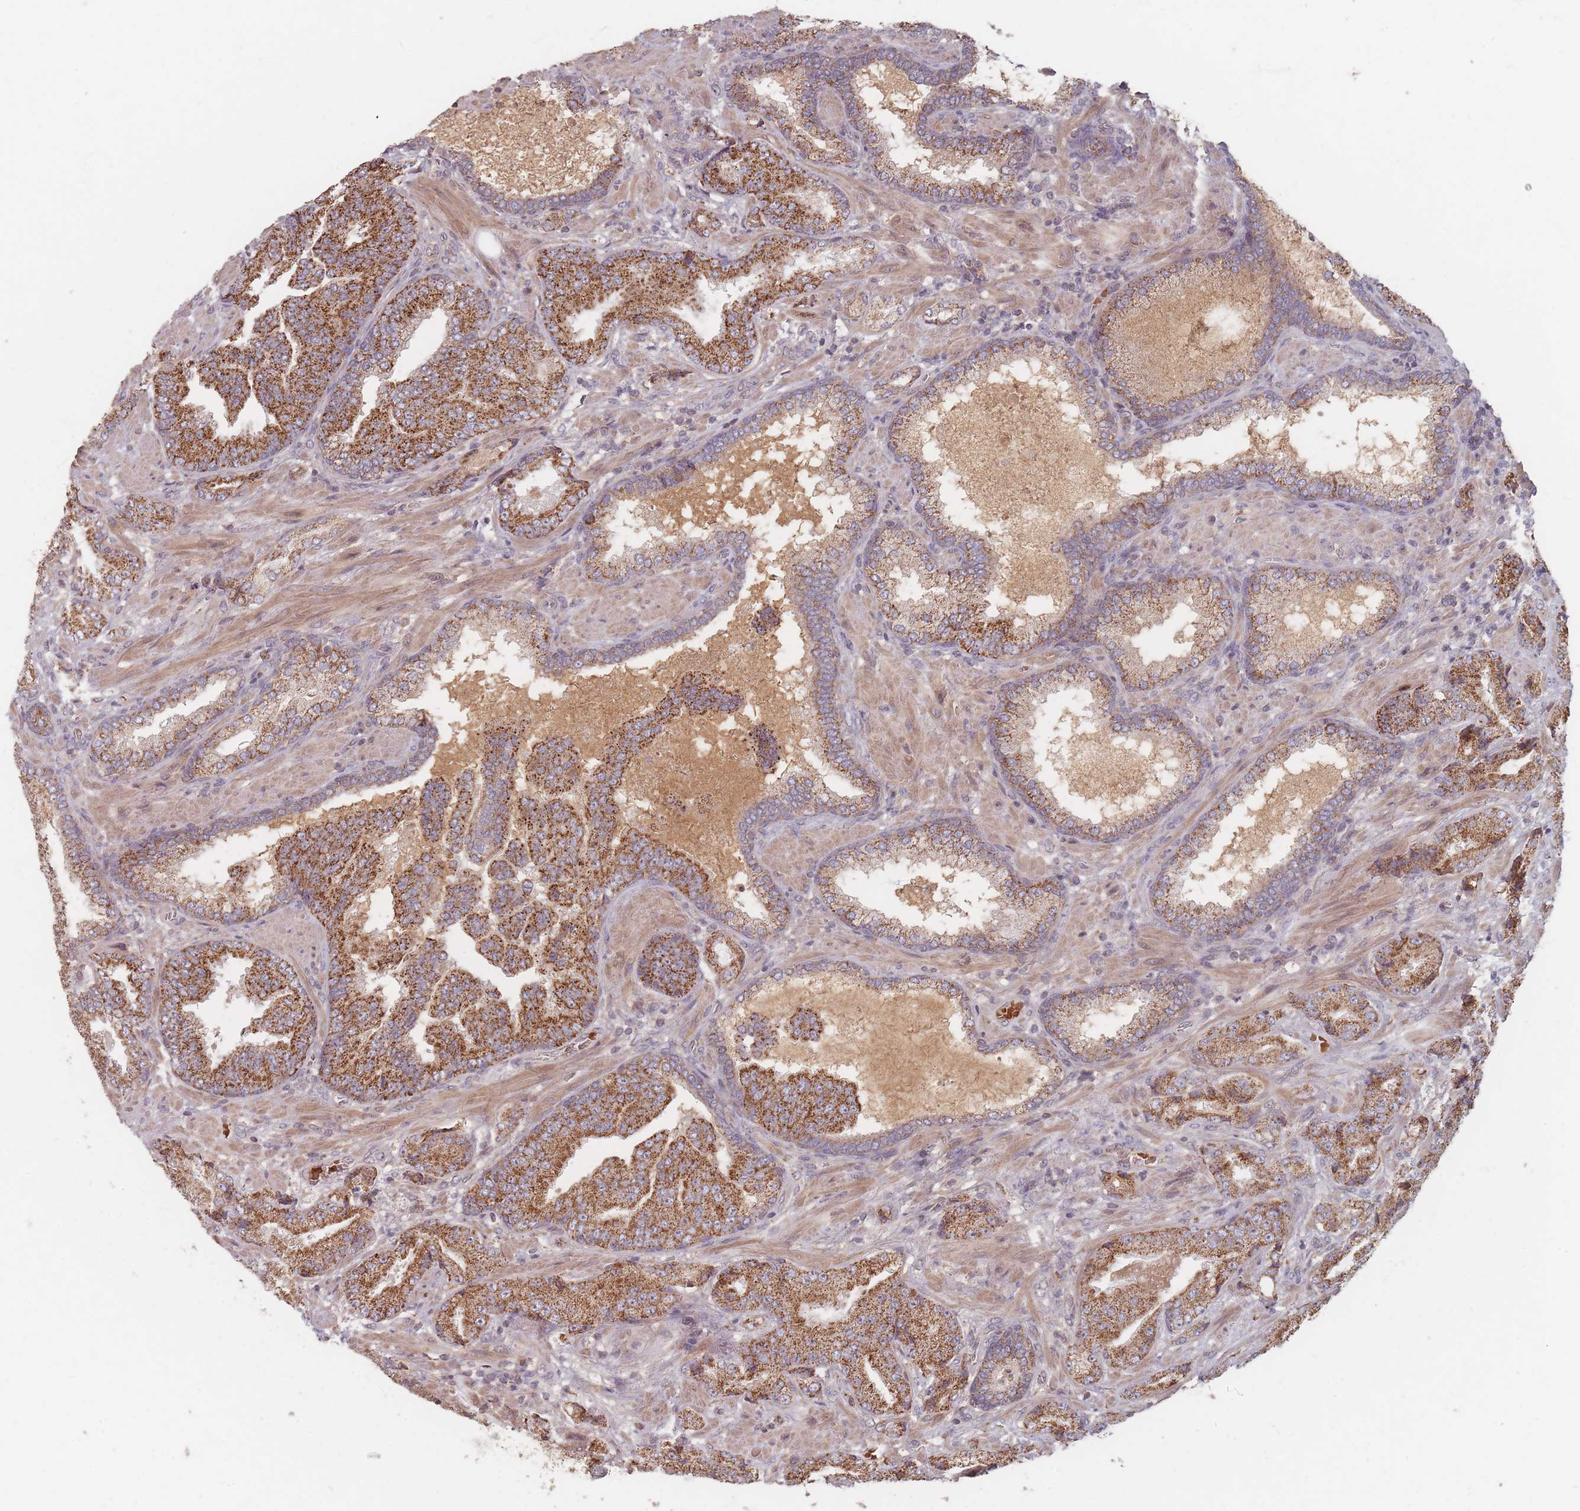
{"staining": {"intensity": "strong", "quantity": ">75%", "location": "cytoplasmic/membranous"}, "tissue": "prostate cancer", "cell_type": "Tumor cells", "image_type": "cancer", "snomed": [{"axis": "morphology", "description": "Adenocarcinoma, High grade"}, {"axis": "topography", "description": "Prostate"}], "caption": "Approximately >75% of tumor cells in human prostate cancer (high-grade adenocarcinoma) exhibit strong cytoplasmic/membranous protein expression as visualized by brown immunohistochemical staining.", "gene": "OR2M4", "patient": {"sex": "male", "age": 68}}